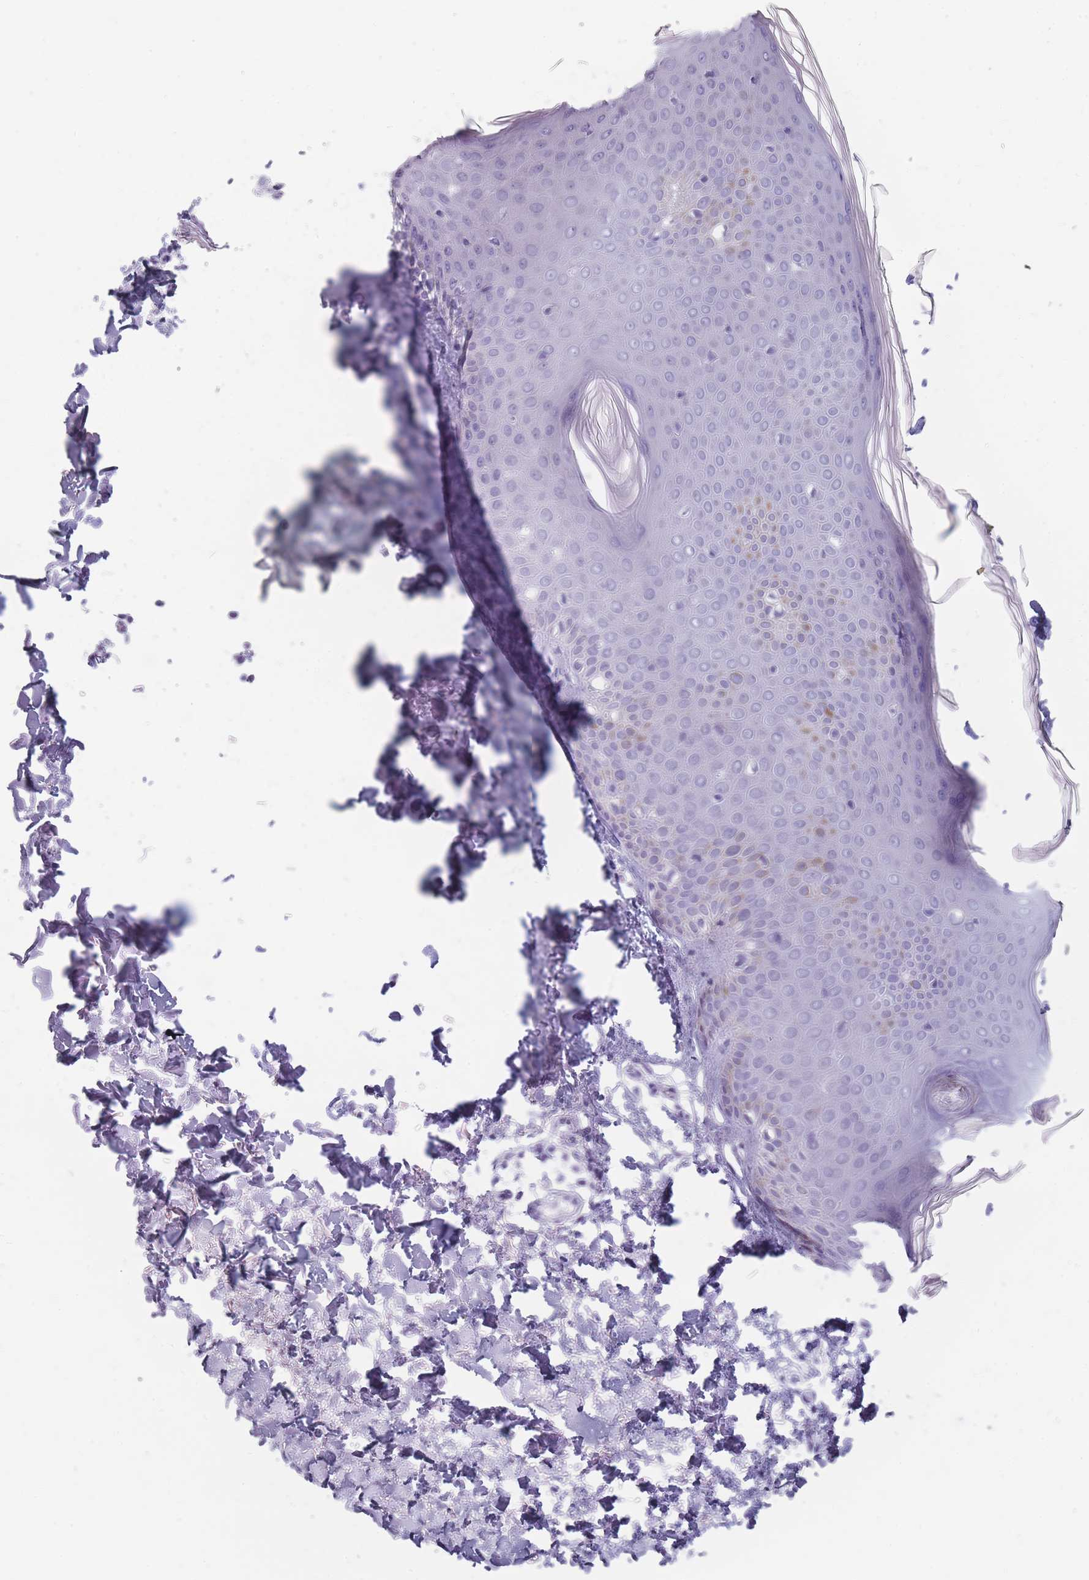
{"staining": {"intensity": "negative", "quantity": "none", "location": "none"}, "tissue": "skin", "cell_type": "Fibroblasts", "image_type": "normal", "snomed": [{"axis": "morphology", "description": "Normal tissue, NOS"}, {"axis": "topography", "description": "Skin"}], "caption": "Immunohistochemical staining of unremarkable human skin exhibits no significant expression in fibroblasts. Brightfield microscopy of immunohistochemistry stained with DAB (brown) and hematoxylin (blue), captured at high magnification.", "gene": "CCNO", "patient": {"sex": "male", "age": 37}}